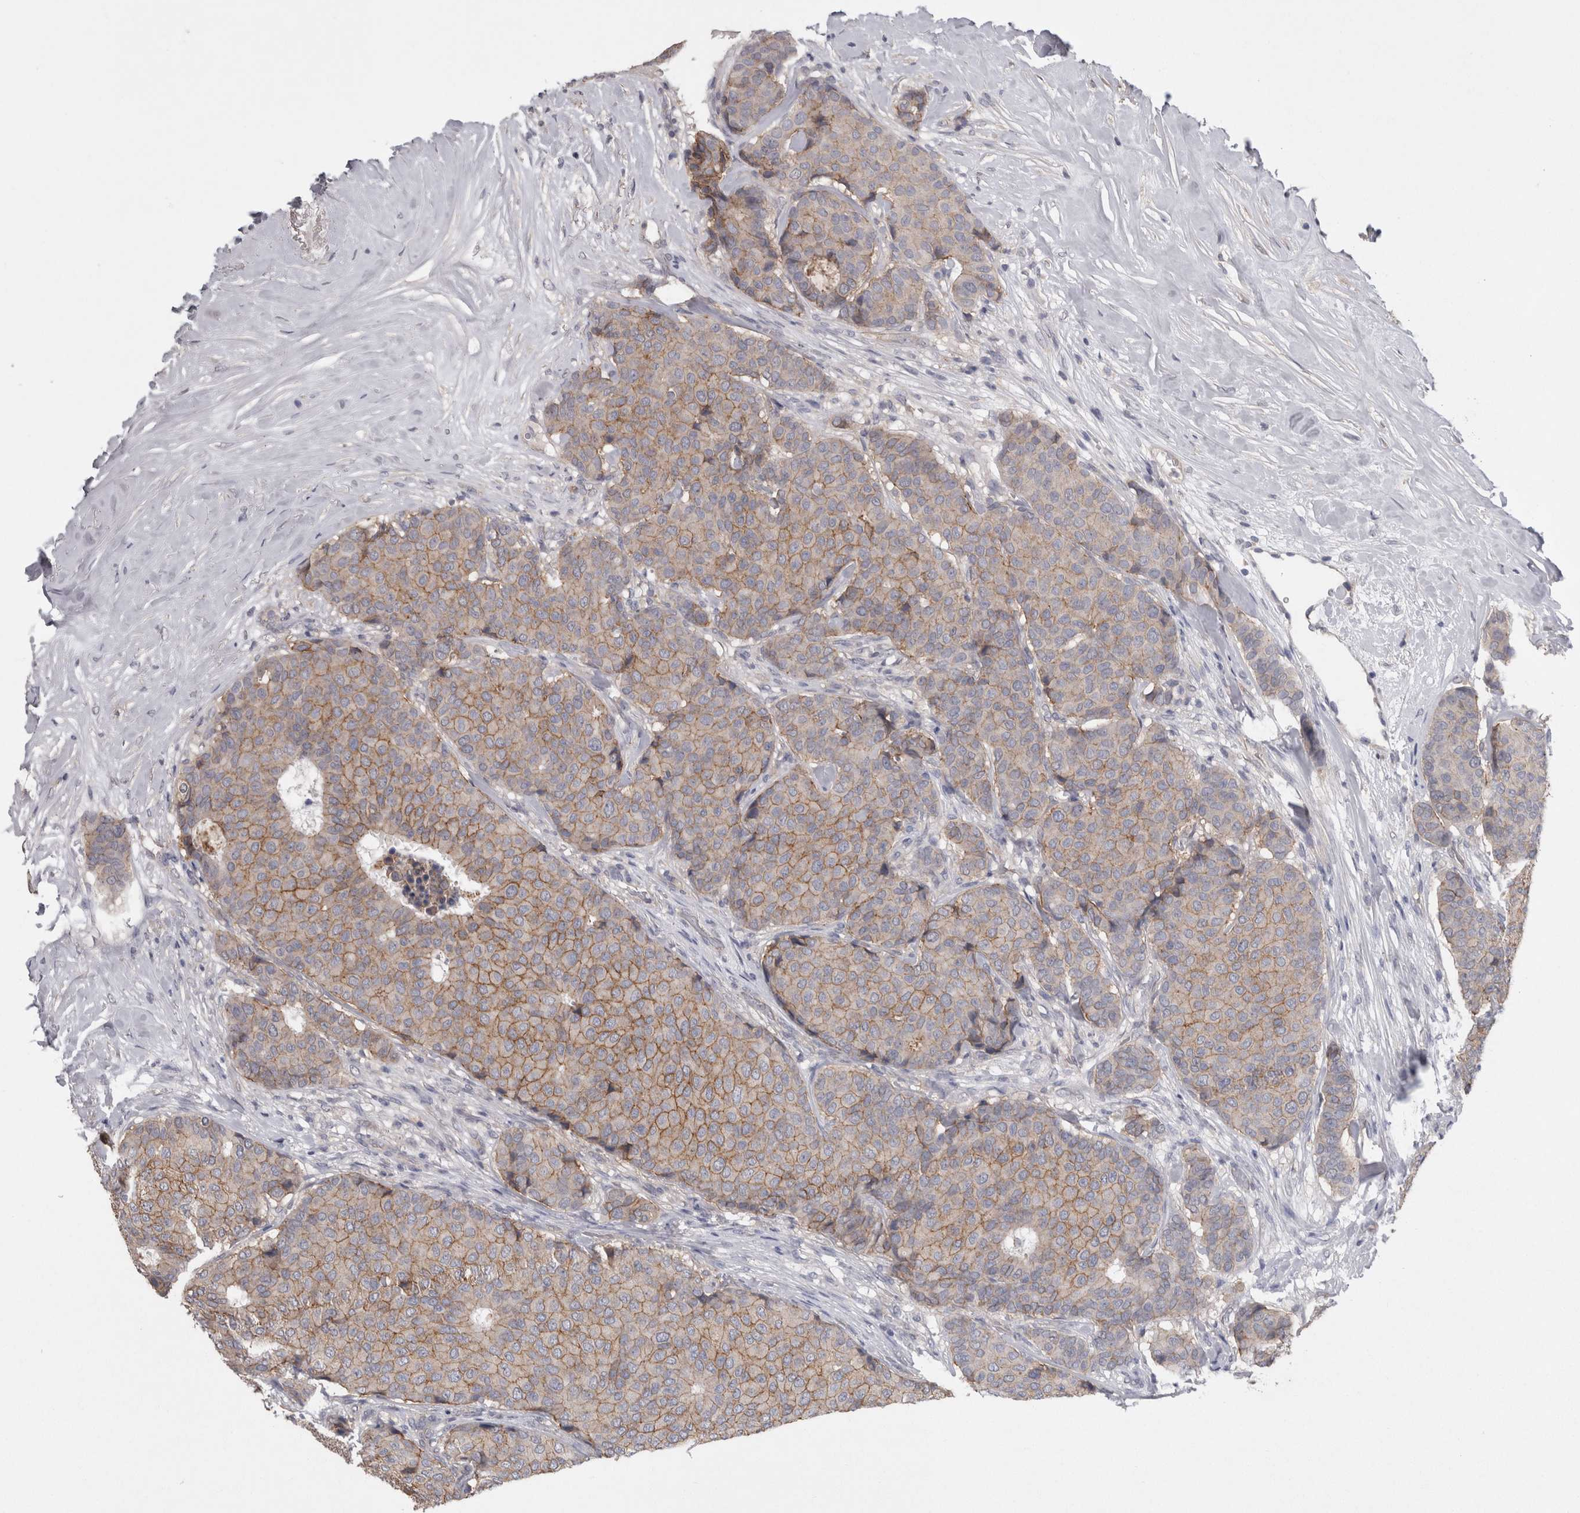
{"staining": {"intensity": "moderate", "quantity": ">75%", "location": "cytoplasmic/membranous"}, "tissue": "breast cancer", "cell_type": "Tumor cells", "image_type": "cancer", "snomed": [{"axis": "morphology", "description": "Duct carcinoma"}, {"axis": "topography", "description": "Breast"}], "caption": "A photomicrograph showing moderate cytoplasmic/membranous expression in approximately >75% of tumor cells in breast cancer (infiltrating ductal carcinoma), as visualized by brown immunohistochemical staining.", "gene": "NECTIN2", "patient": {"sex": "female", "age": 75}}